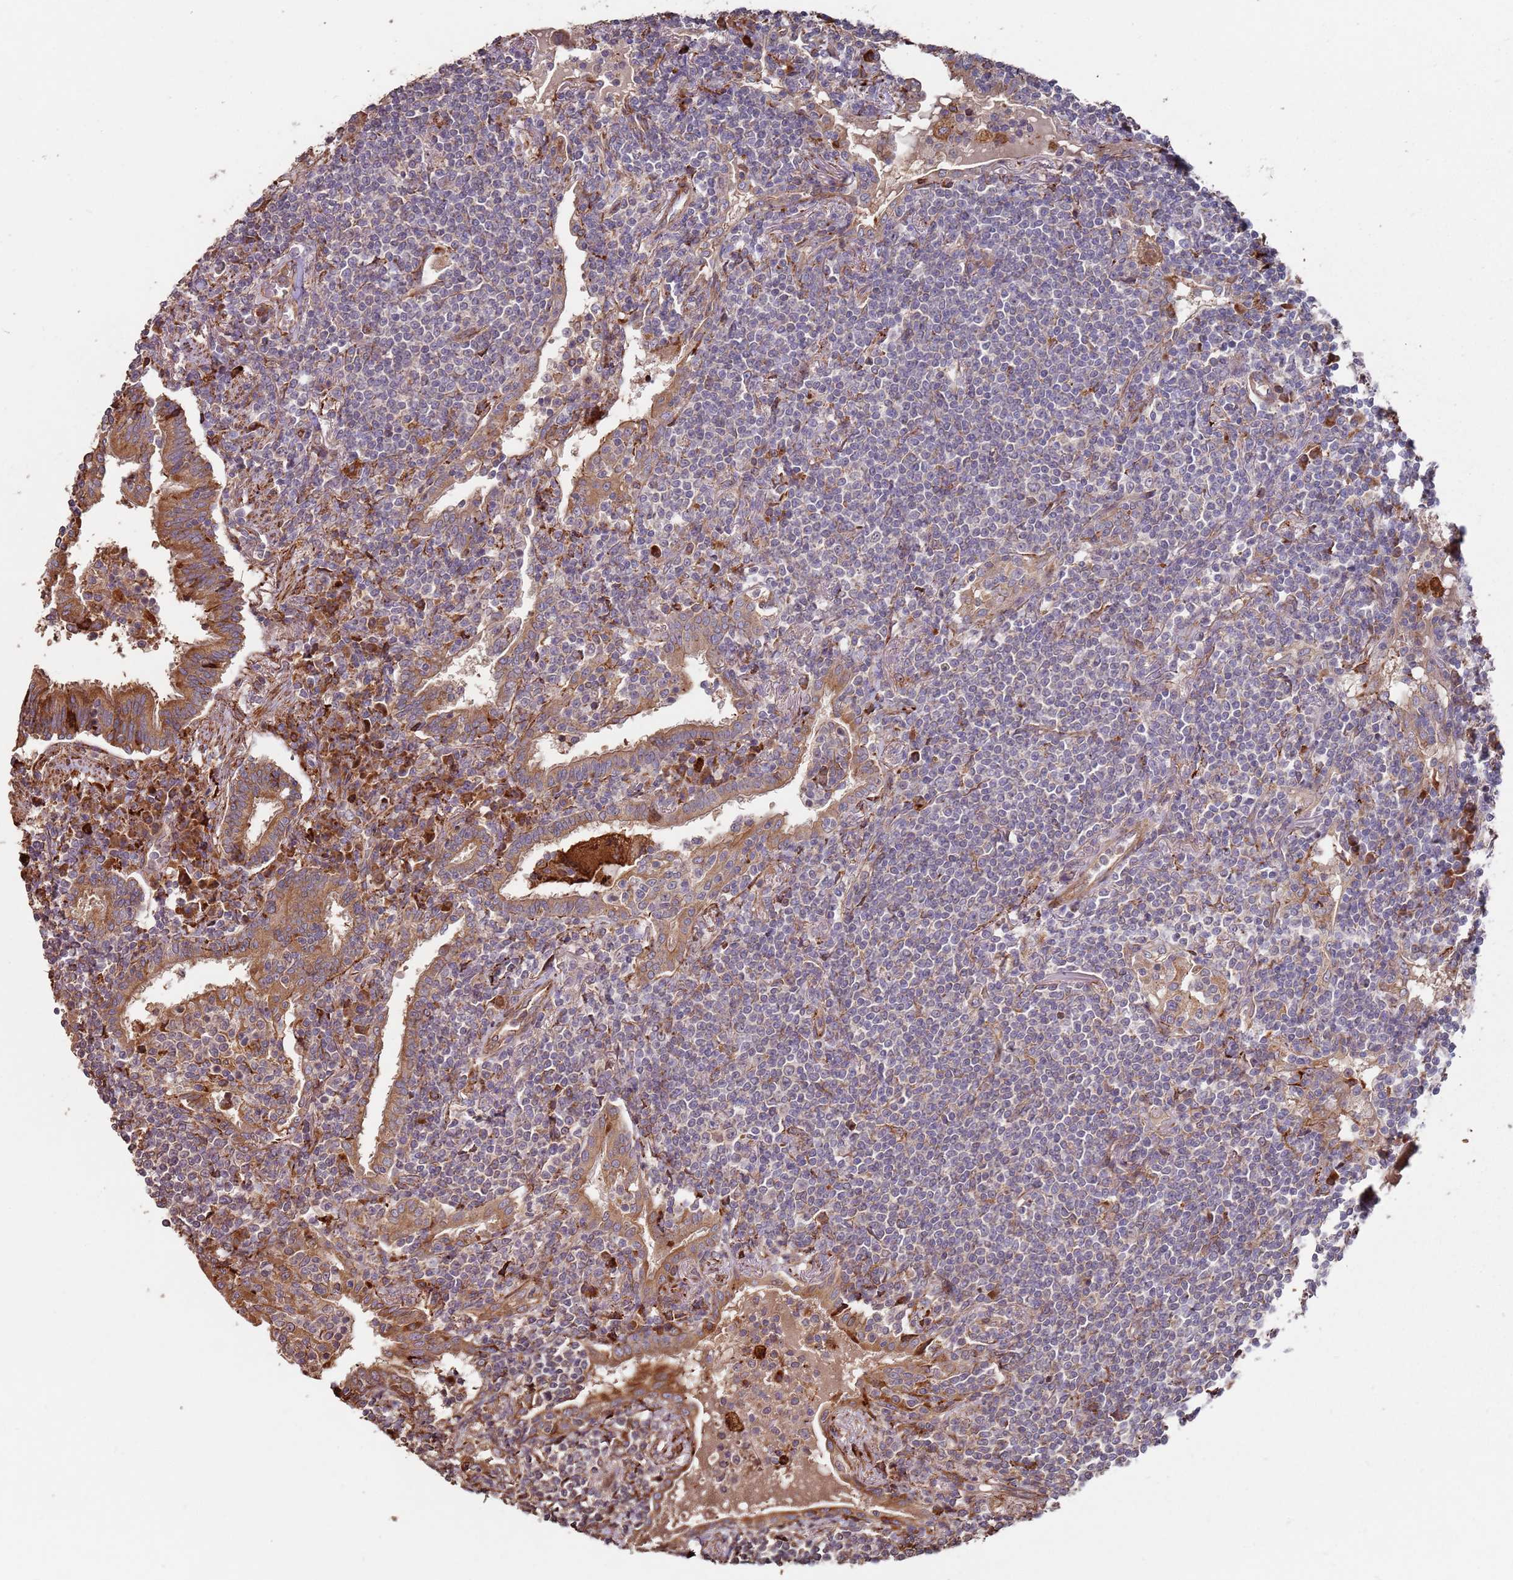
{"staining": {"intensity": "weak", "quantity": "<25%", "location": "cytoplasmic/membranous"}, "tissue": "lymphoma", "cell_type": "Tumor cells", "image_type": "cancer", "snomed": [{"axis": "morphology", "description": "Malignant lymphoma, non-Hodgkin's type, Low grade"}, {"axis": "topography", "description": "Lung"}], "caption": "The image reveals no staining of tumor cells in lymphoma.", "gene": "LACC1", "patient": {"sex": "female", "age": 71}}